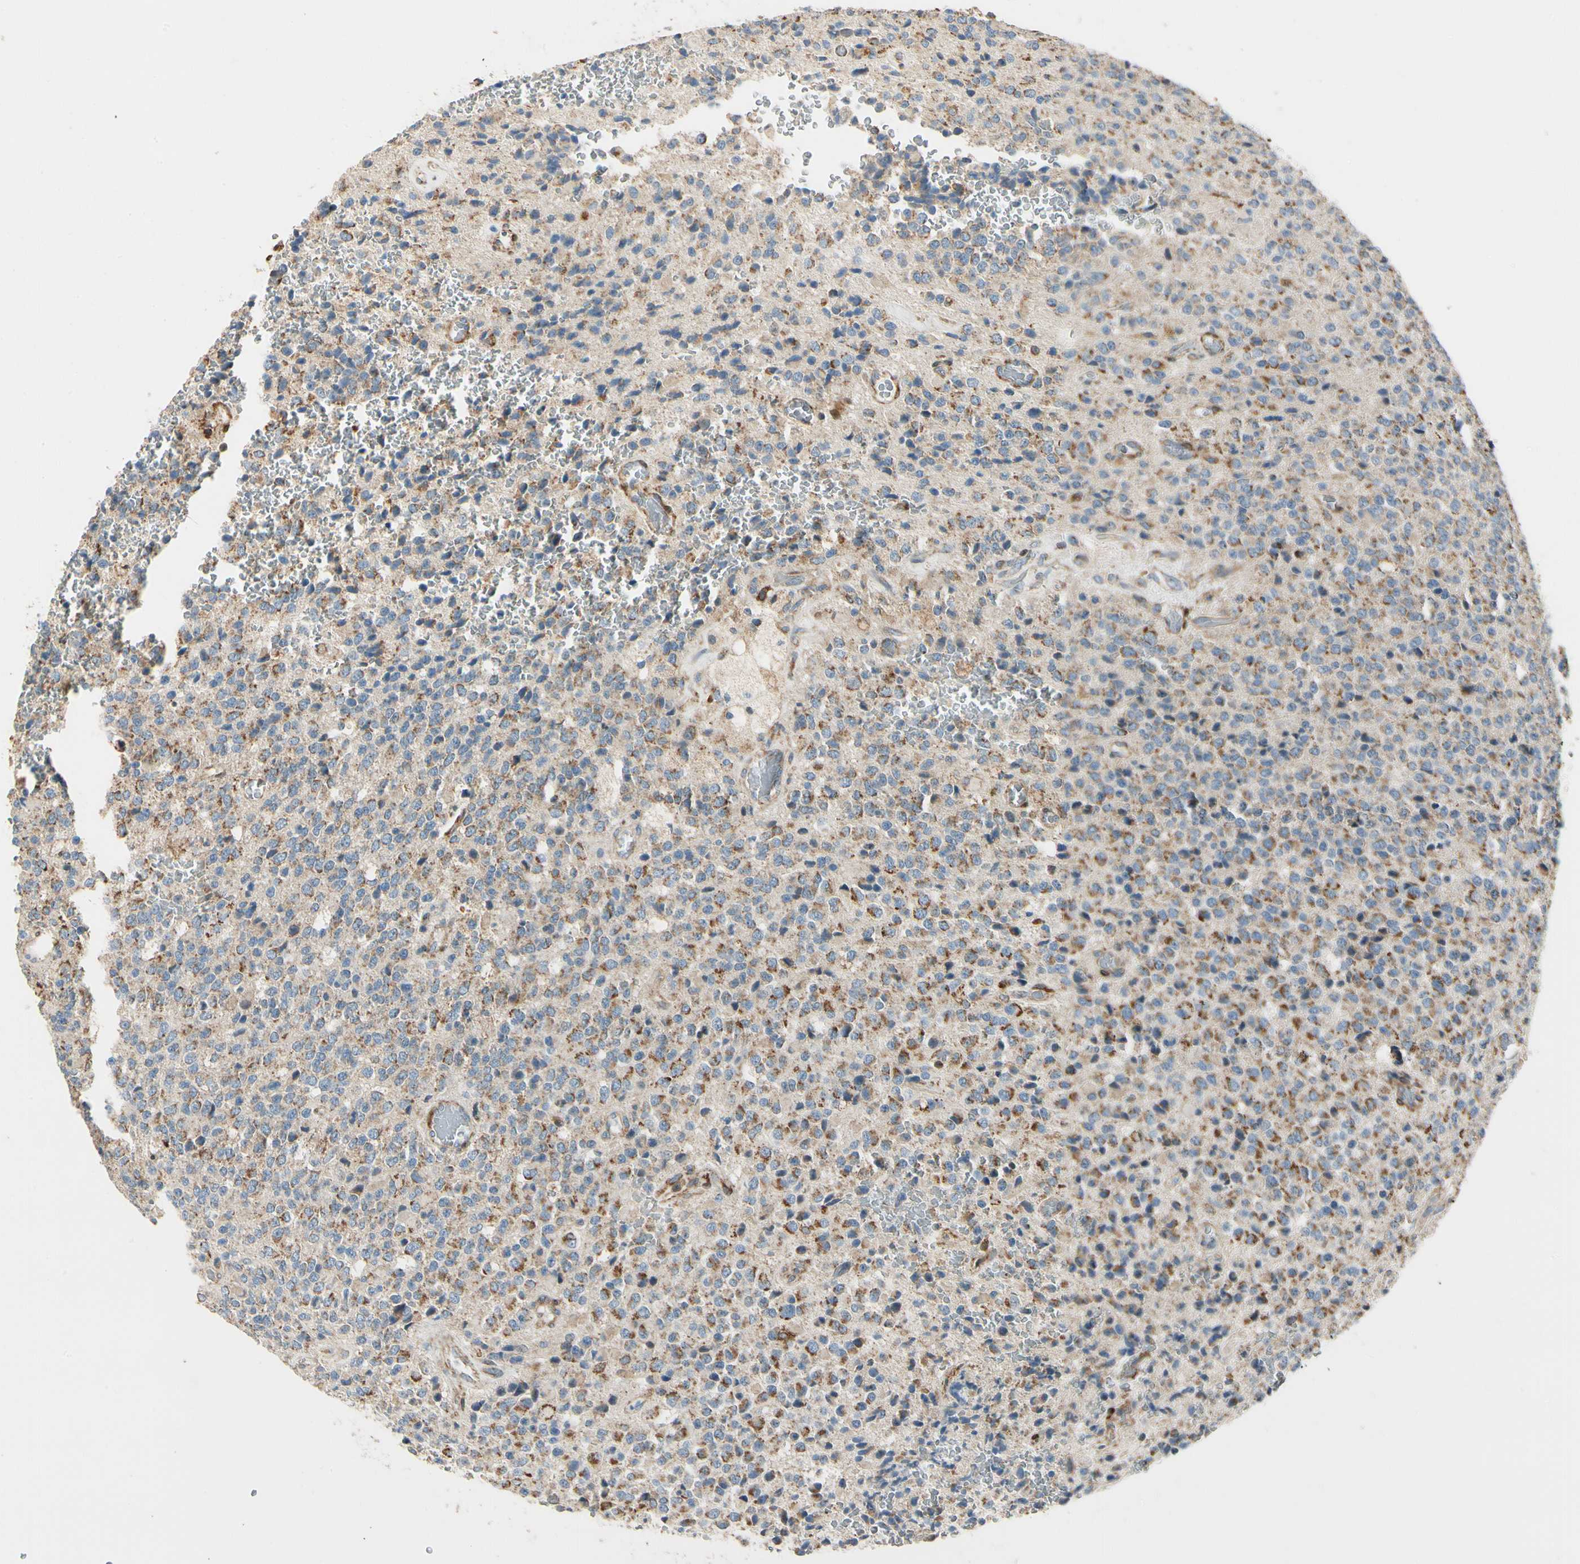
{"staining": {"intensity": "weak", "quantity": ">75%", "location": "cytoplasmic/membranous"}, "tissue": "glioma", "cell_type": "Tumor cells", "image_type": "cancer", "snomed": [{"axis": "morphology", "description": "Glioma, malignant, High grade"}, {"axis": "topography", "description": "pancreas cauda"}], "caption": "A histopathology image showing weak cytoplasmic/membranous staining in approximately >75% of tumor cells in glioma, as visualized by brown immunohistochemical staining.", "gene": "MRPL9", "patient": {"sex": "male", "age": 60}}